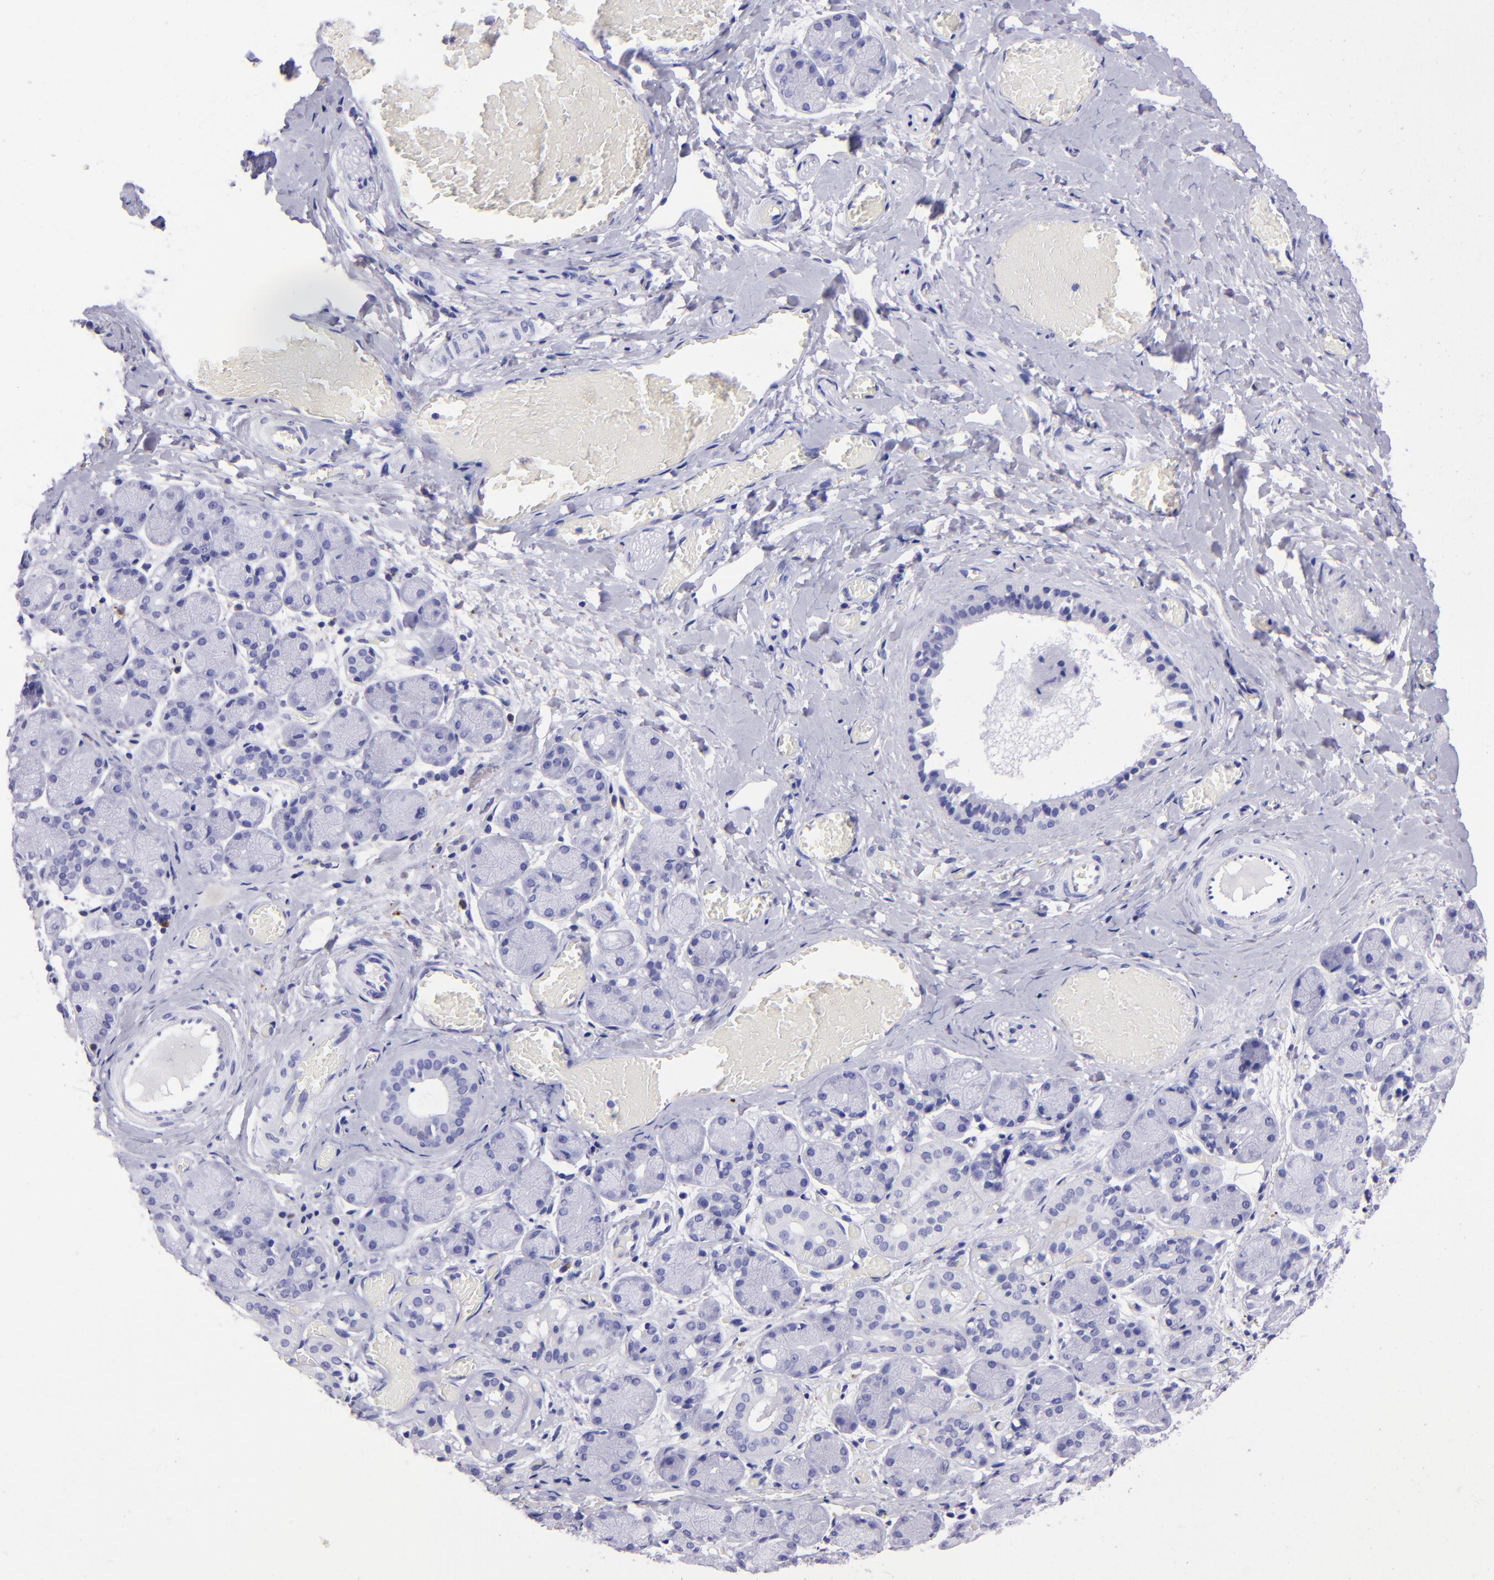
{"staining": {"intensity": "negative", "quantity": "none", "location": "none"}, "tissue": "salivary gland", "cell_type": "Glandular cells", "image_type": "normal", "snomed": [{"axis": "morphology", "description": "Normal tissue, NOS"}, {"axis": "topography", "description": "Salivary gland"}], "caption": "A histopathology image of salivary gland stained for a protein displays no brown staining in glandular cells.", "gene": "TYRP1", "patient": {"sex": "female", "age": 24}}